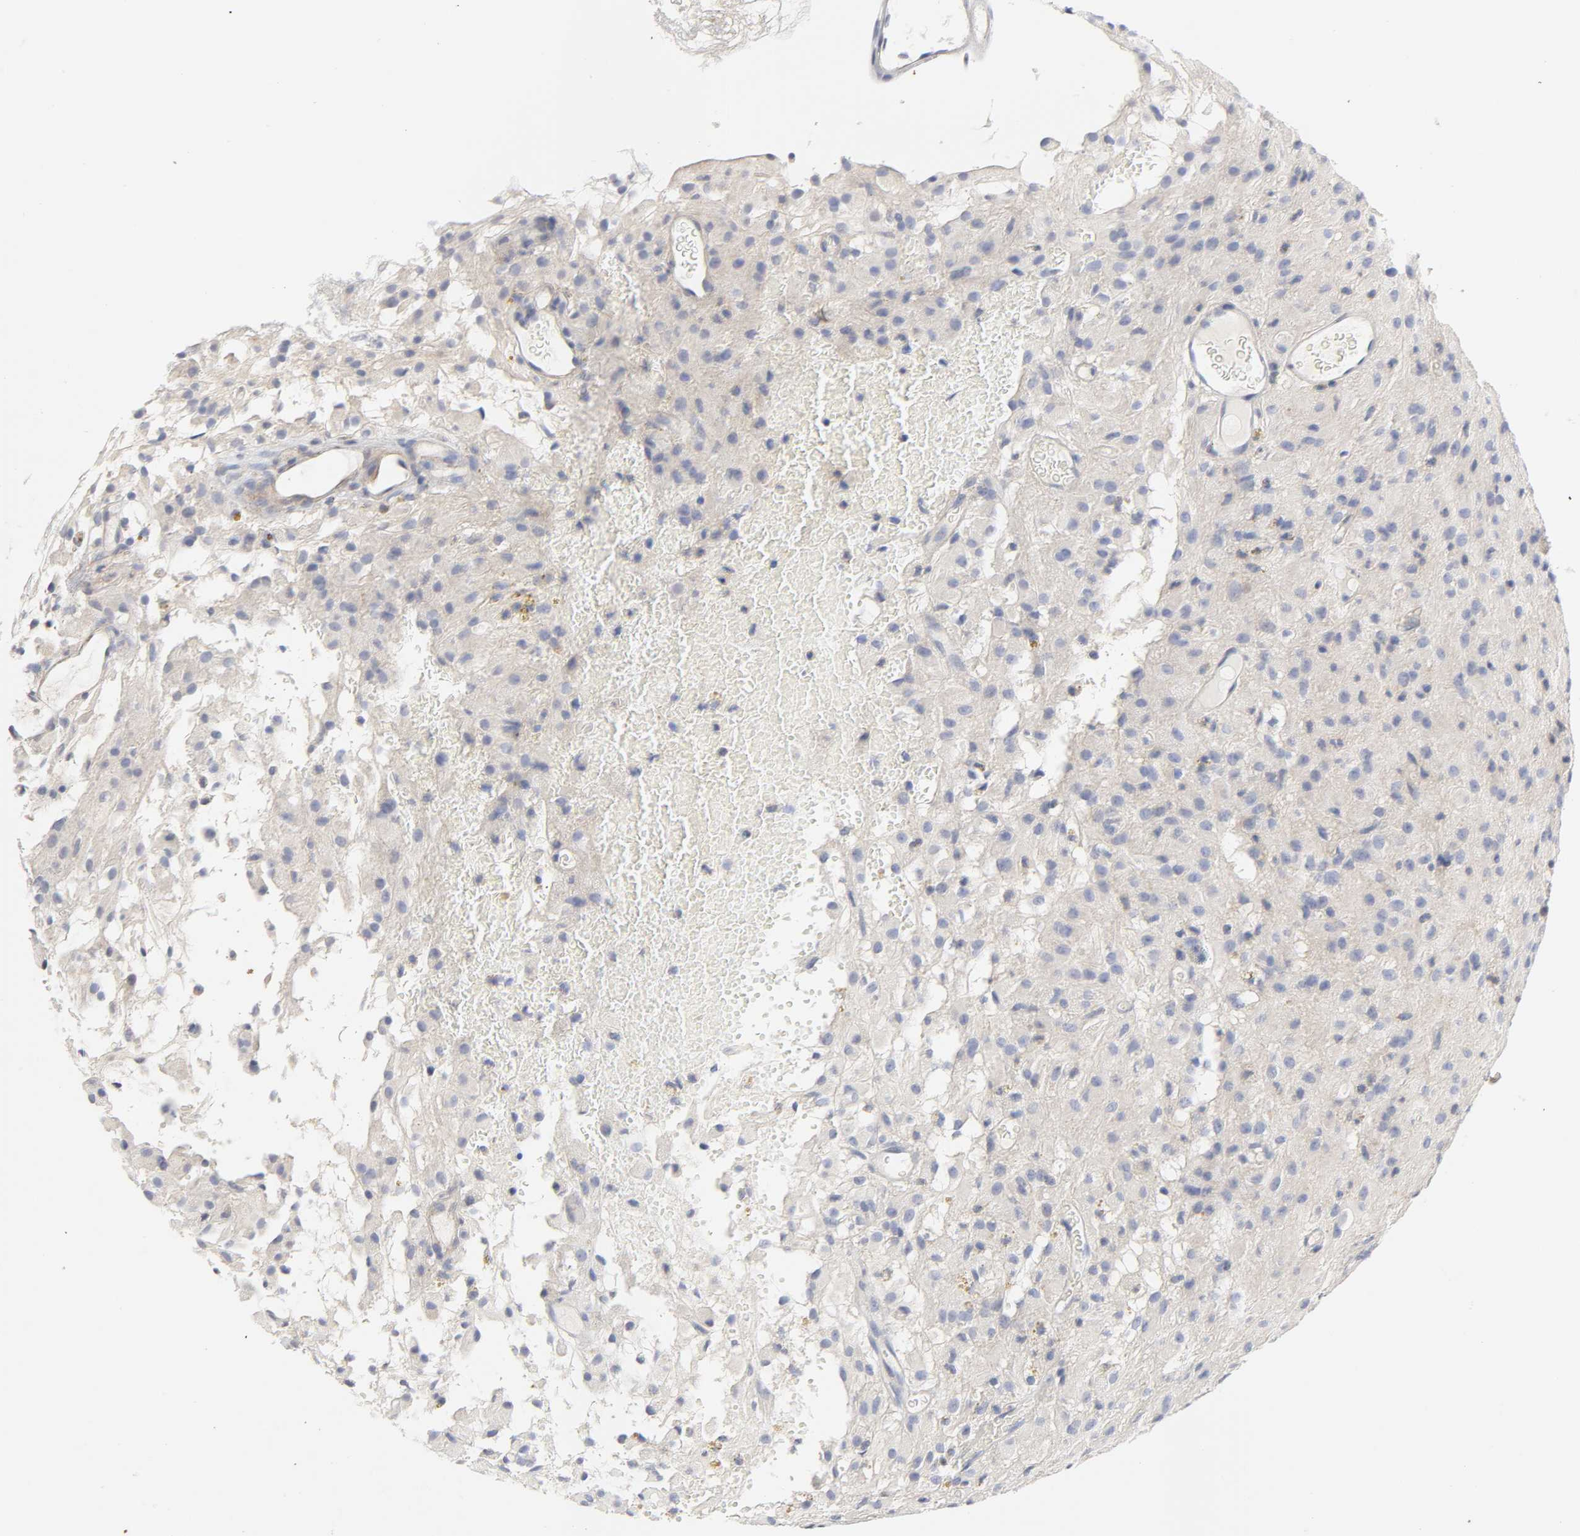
{"staining": {"intensity": "negative", "quantity": "none", "location": "none"}, "tissue": "glioma", "cell_type": "Tumor cells", "image_type": "cancer", "snomed": [{"axis": "morphology", "description": "Glioma, malignant, High grade"}, {"axis": "topography", "description": "Brain"}], "caption": "Immunohistochemistry (IHC) micrograph of neoplastic tissue: human malignant glioma (high-grade) stained with DAB reveals no significant protein positivity in tumor cells.", "gene": "ROCK1", "patient": {"sex": "female", "age": 59}}